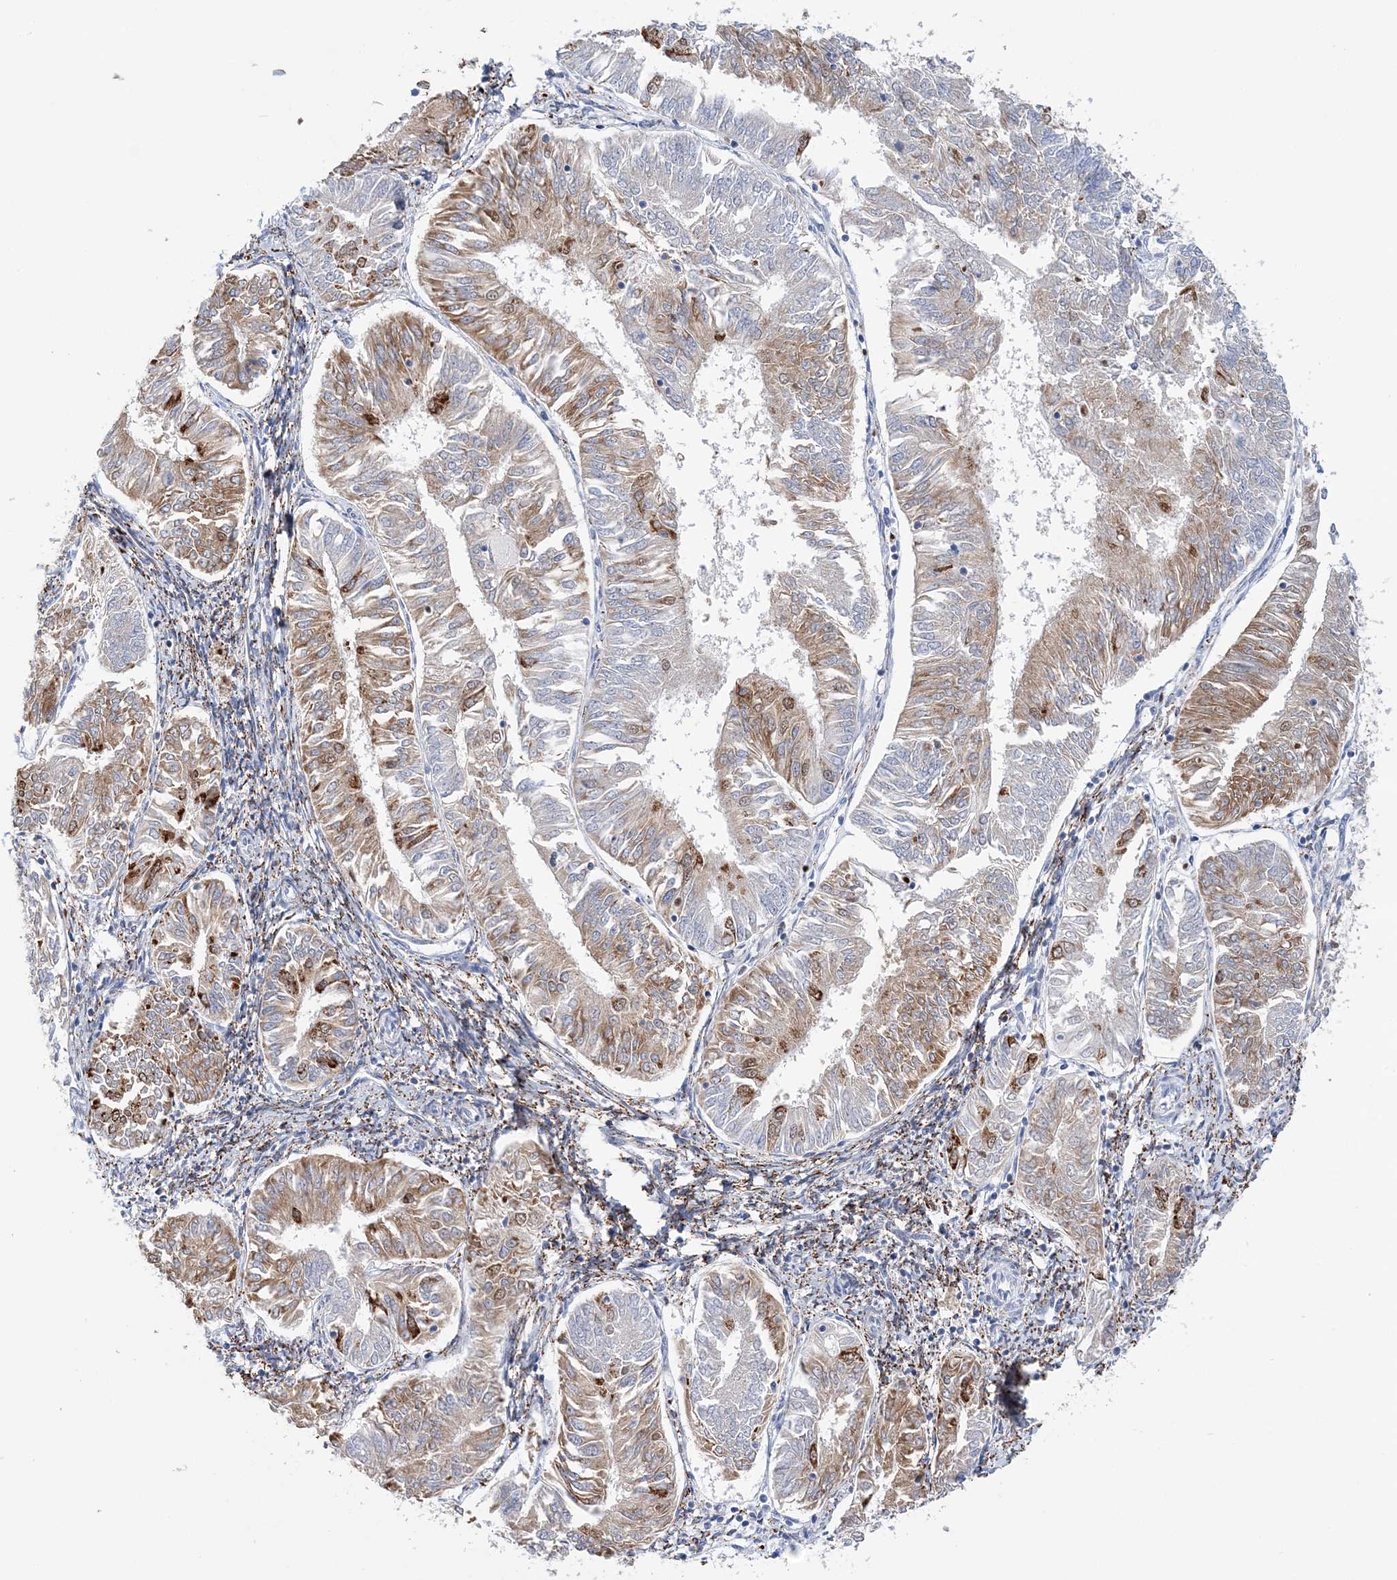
{"staining": {"intensity": "moderate", "quantity": "25%-75%", "location": "cytoplasmic/membranous"}, "tissue": "endometrial cancer", "cell_type": "Tumor cells", "image_type": "cancer", "snomed": [{"axis": "morphology", "description": "Adenocarcinoma, NOS"}, {"axis": "topography", "description": "Endometrium"}], "caption": "Protein expression analysis of endometrial adenocarcinoma reveals moderate cytoplasmic/membranous staining in approximately 25%-75% of tumor cells.", "gene": "NIT2", "patient": {"sex": "female", "age": 58}}